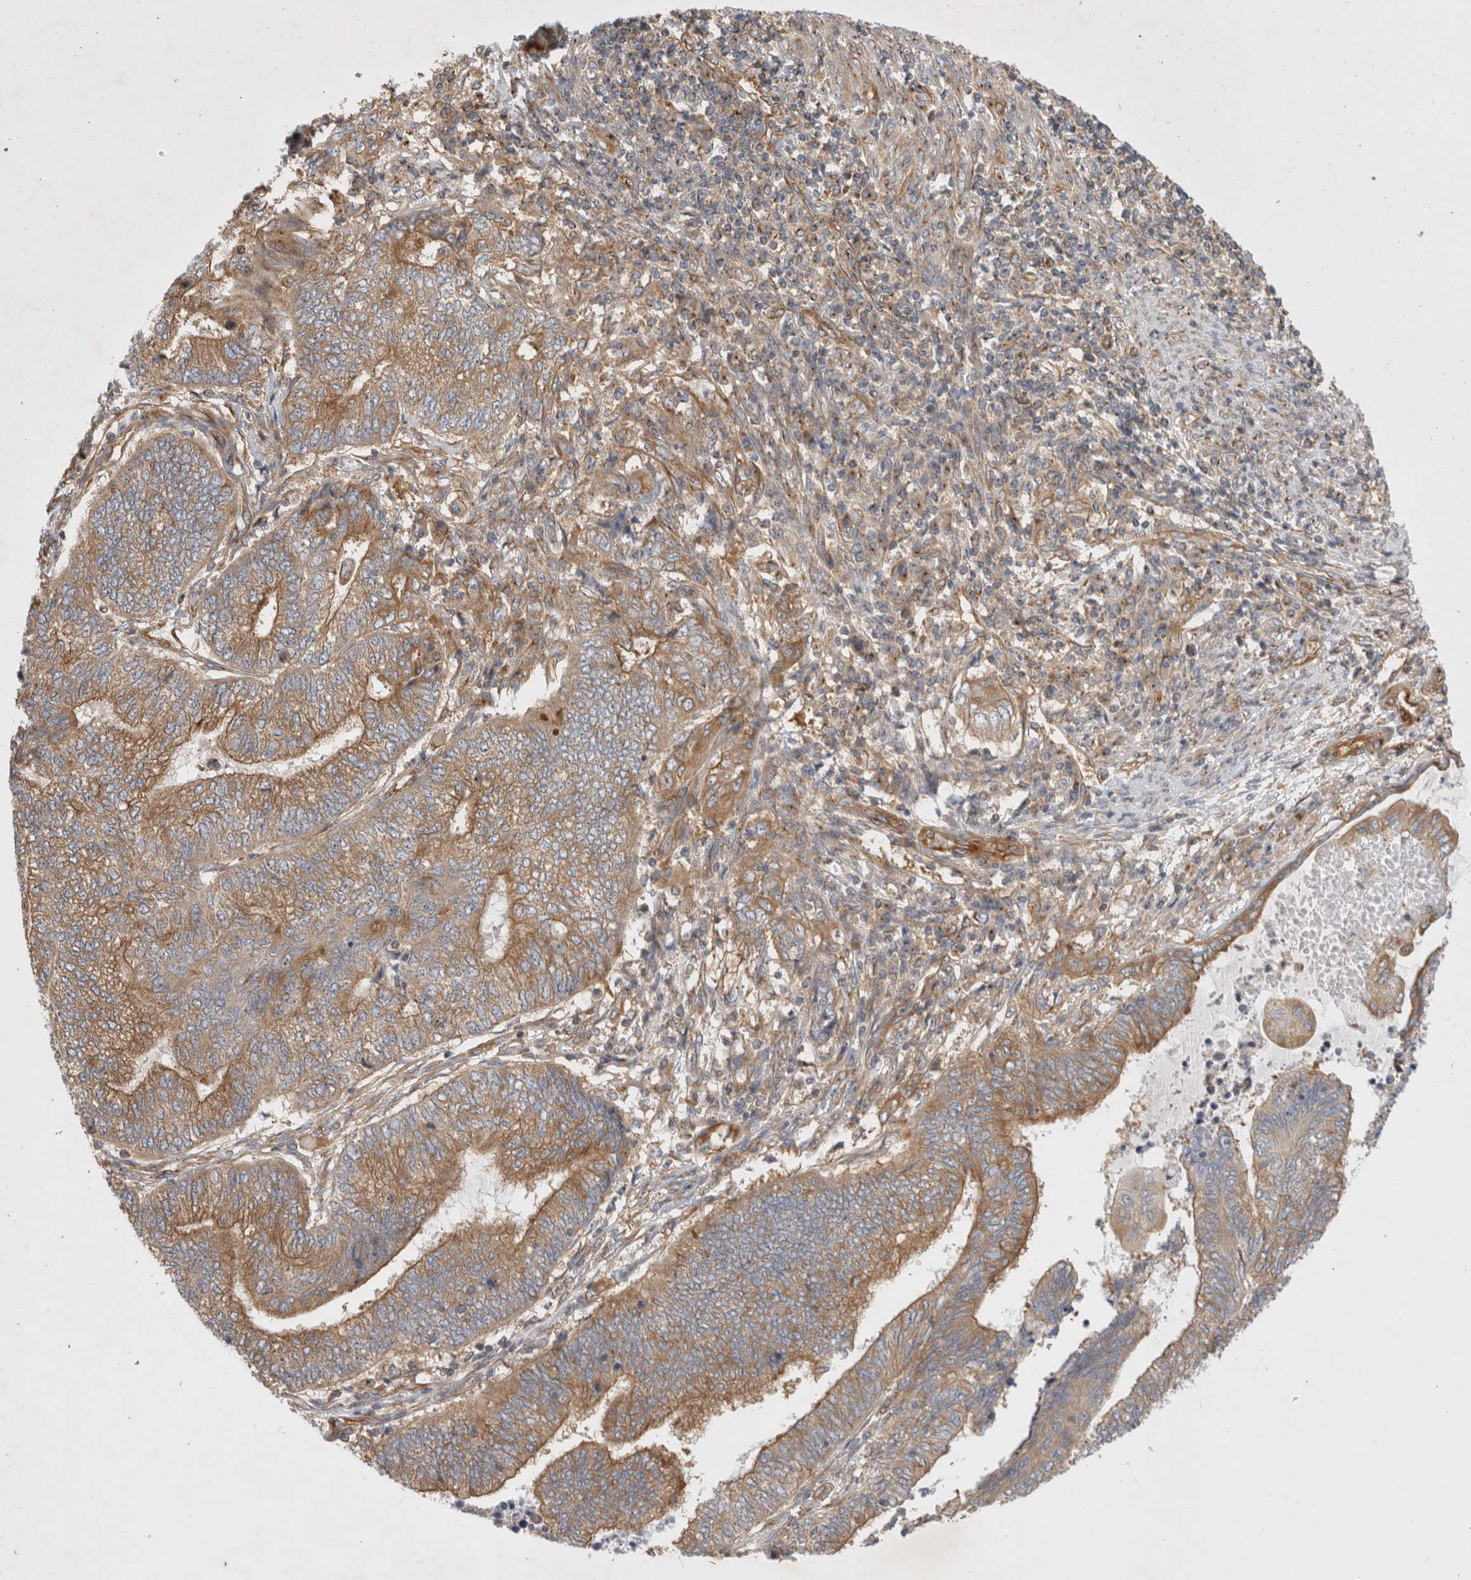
{"staining": {"intensity": "moderate", "quantity": ">75%", "location": "cytoplasmic/membranous"}, "tissue": "endometrial cancer", "cell_type": "Tumor cells", "image_type": "cancer", "snomed": [{"axis": "morphology", "description": "Adenocarcinoma, NOS"}, {"axis": "topography", "description": "Uterus"}, {"axis": "topography", "description": "Endometrium"}], "caption": "Endometrial cancer (adenocarcinoma) was stained to show a protein in brown. There is medium levels of moderate cytoplasmic/membranous expression in approximately >75% of tumor cells.", "gene": "GPR150", "patient": {"sex": "female", "age": 70}}